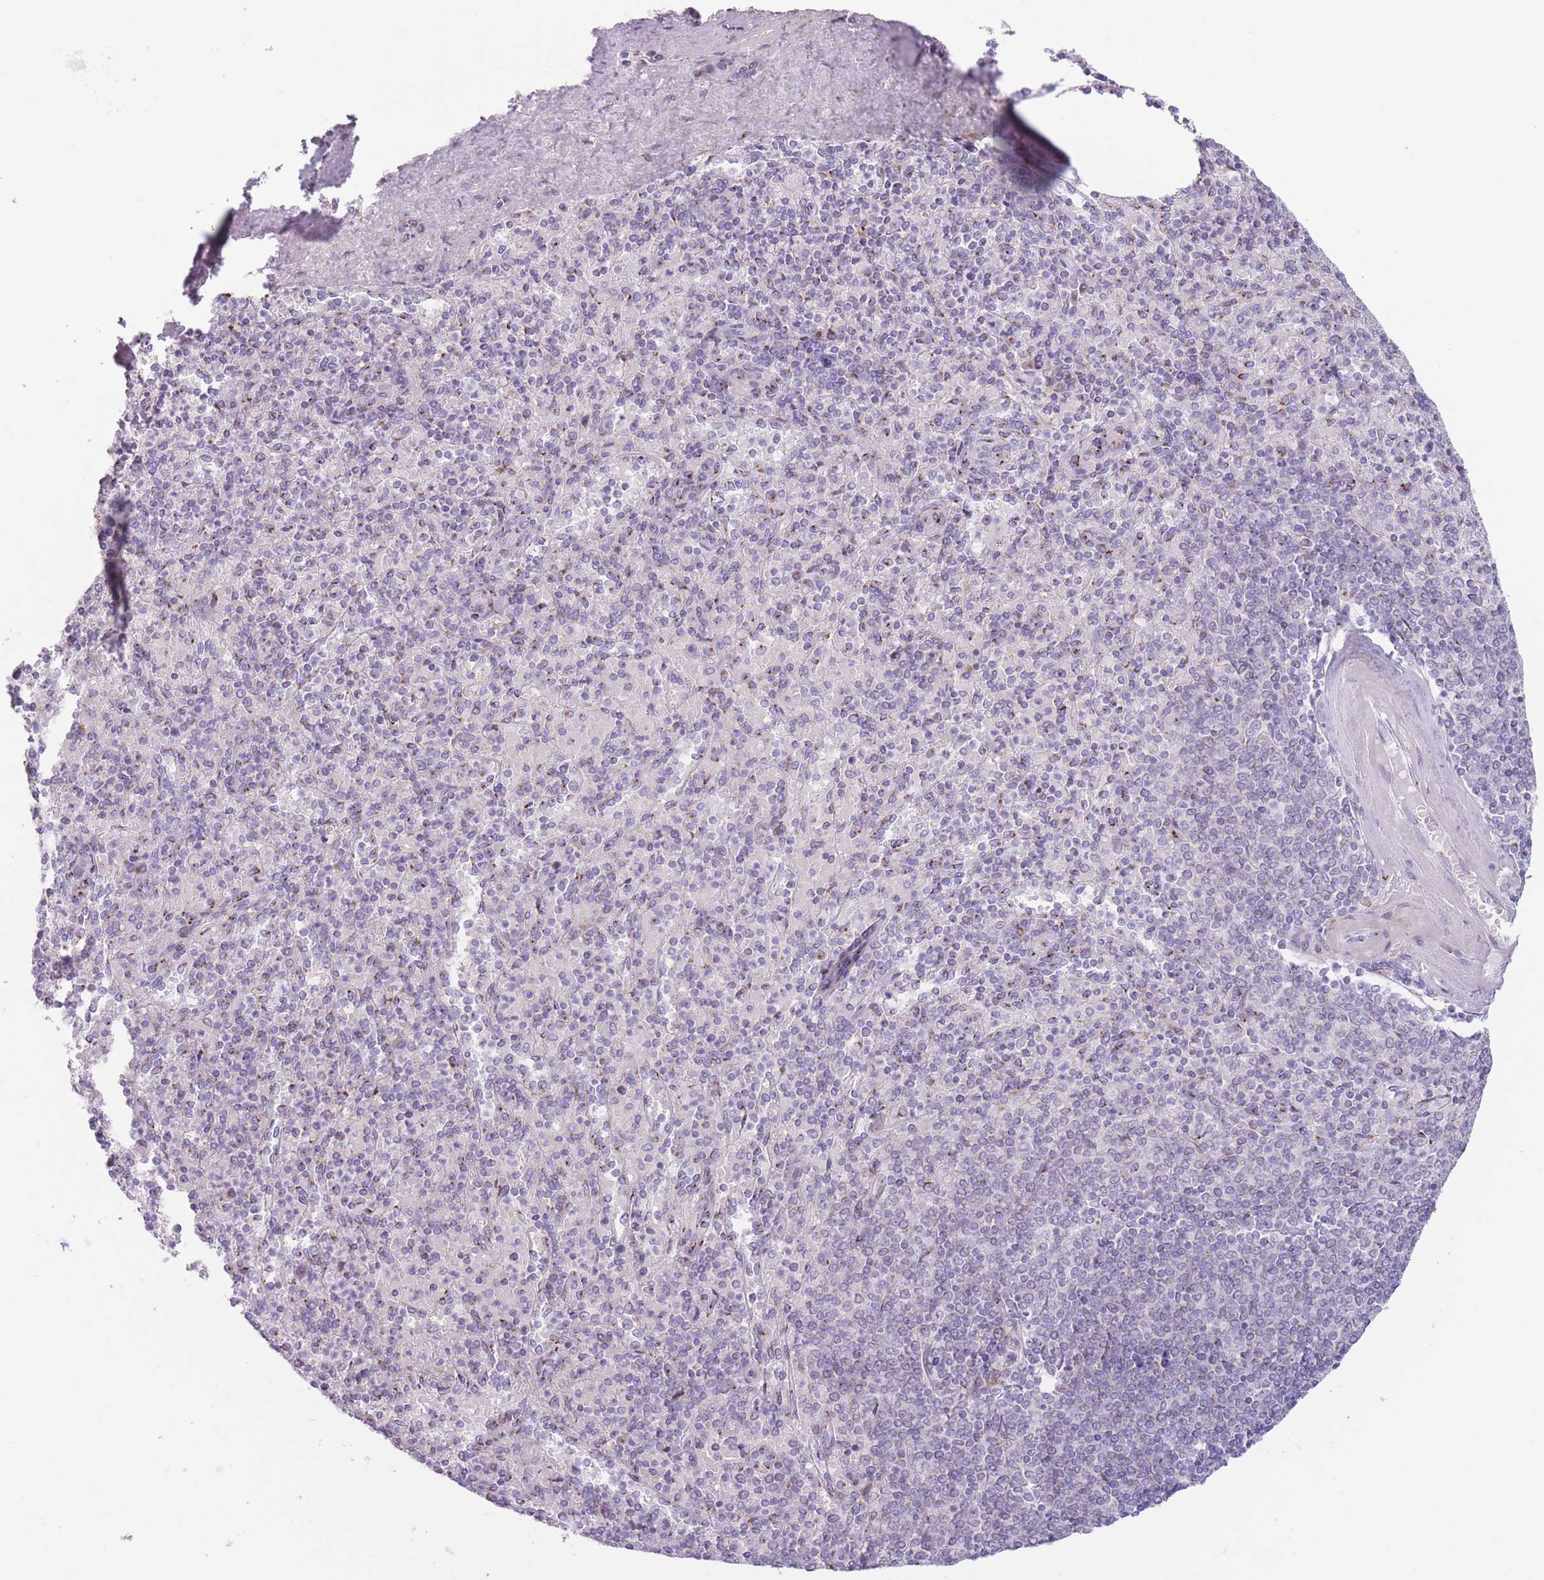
{"staining": {"intensity": "moderate", "quantity": "<25%", "location": "cytoplasmic/membranous"}, "tissue": "spleen", "cell_type": "Cells in red pulp", "image_type": "normal", "snomed": [{"axis": "morphology", "description": "Normal tissue, NOS"}, {"axis": "topography", "description": "Spleen"}], "caption": "A photomicrograph of spleen stained for a protein reveals moderate cytoplasmic/membranous brown staining in cells in red pulp. (DAB IHC, brown staining for protein, blue staining for nuclei).", "gene": "MPND", "patient": {"sex": "male", "age": 82}}